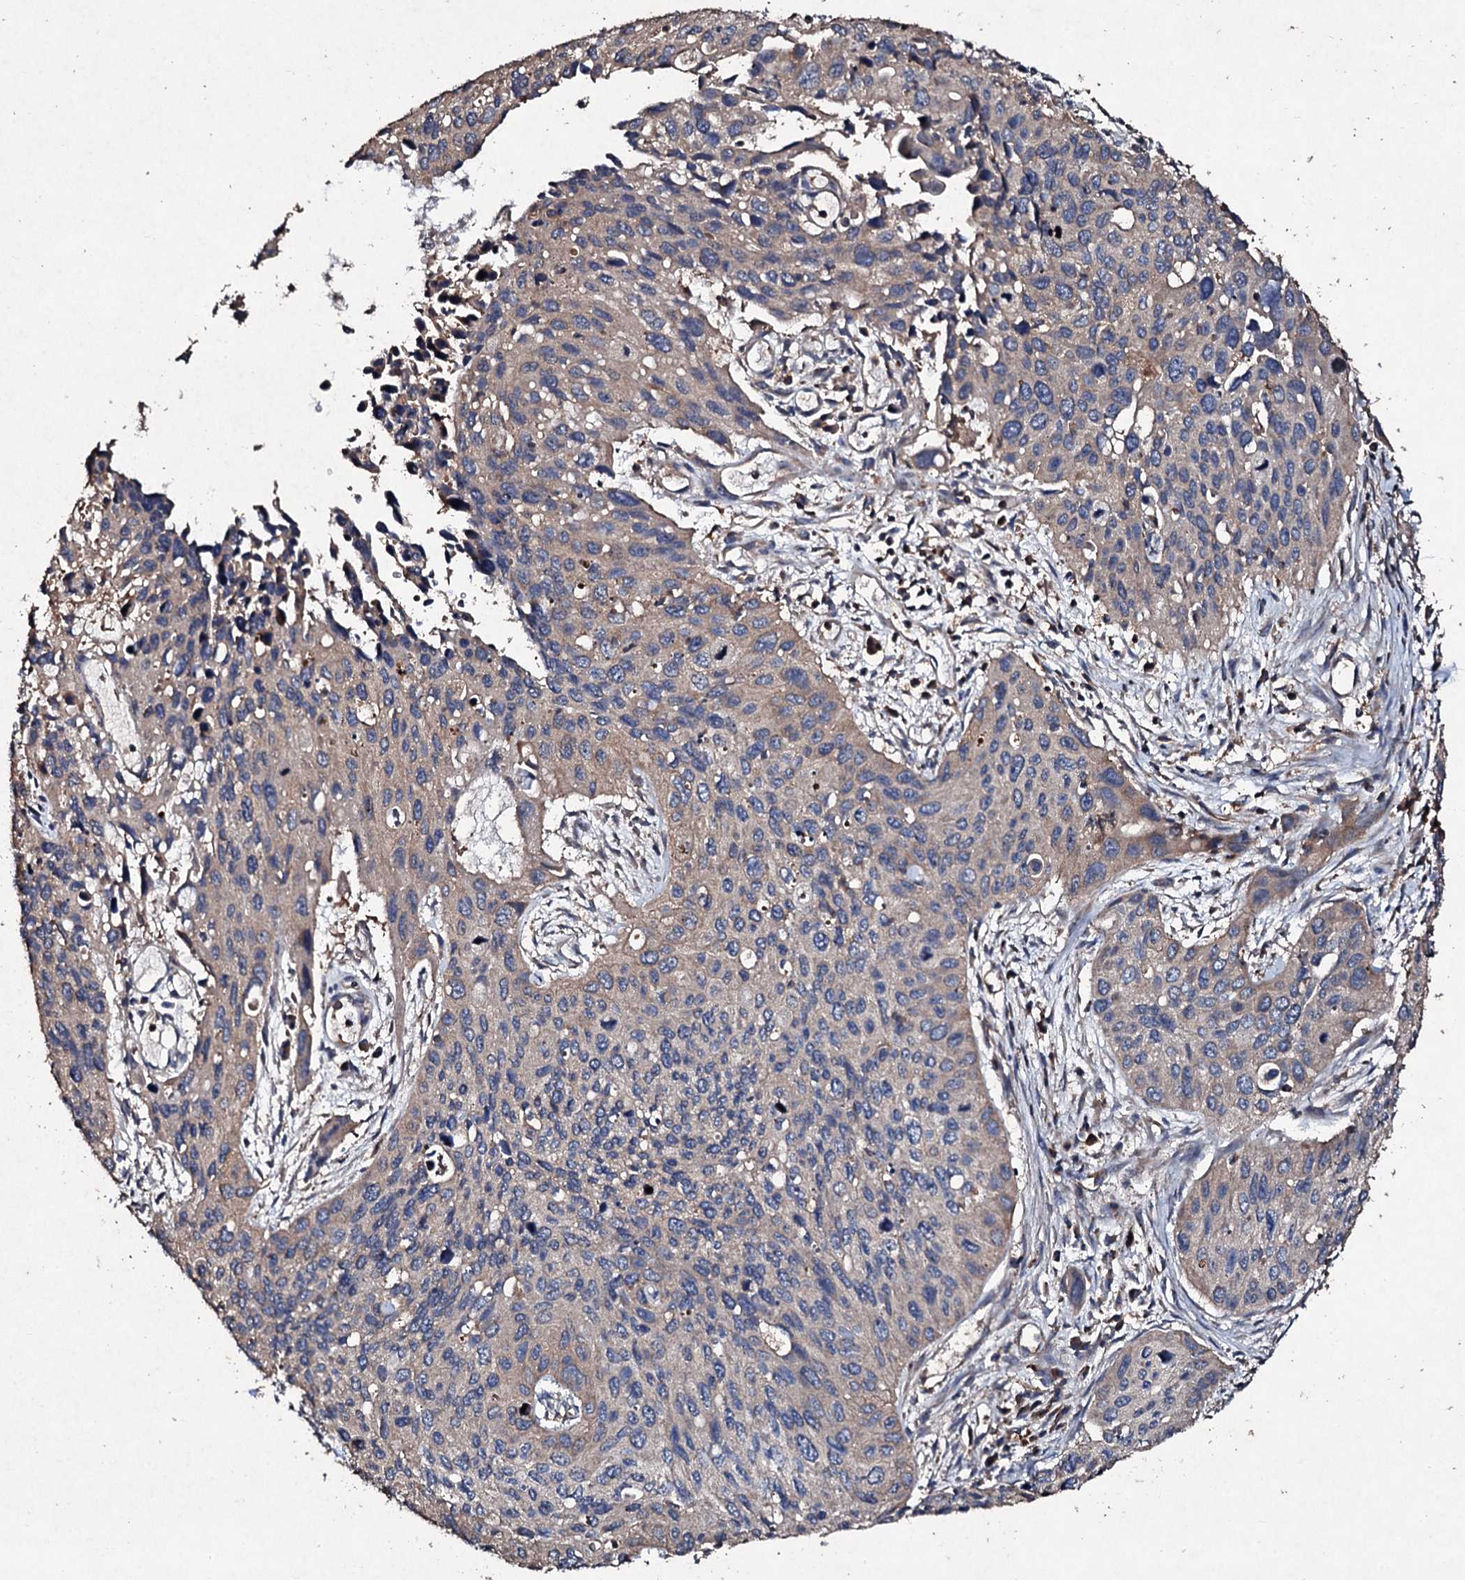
{"staining": {"intensity": "weak", "quantity": "<25%", "location": "cytoplasmic/membranous"}, "tissue": "cervical cancer", "cell_type": "Tumor cells", "image_type": "cancer", "snomed": [{"axis": "morphology", "description": "Squamous cell carcinoma, NOS"}, {"axis": "topography", "description": "Cervix"}], "caption": "Tumor cells are negative for brown protein staining in squamous cell carcinoma (cervical).", "gene": "KERA", "patient": {"sex": "female", "age": 55}}